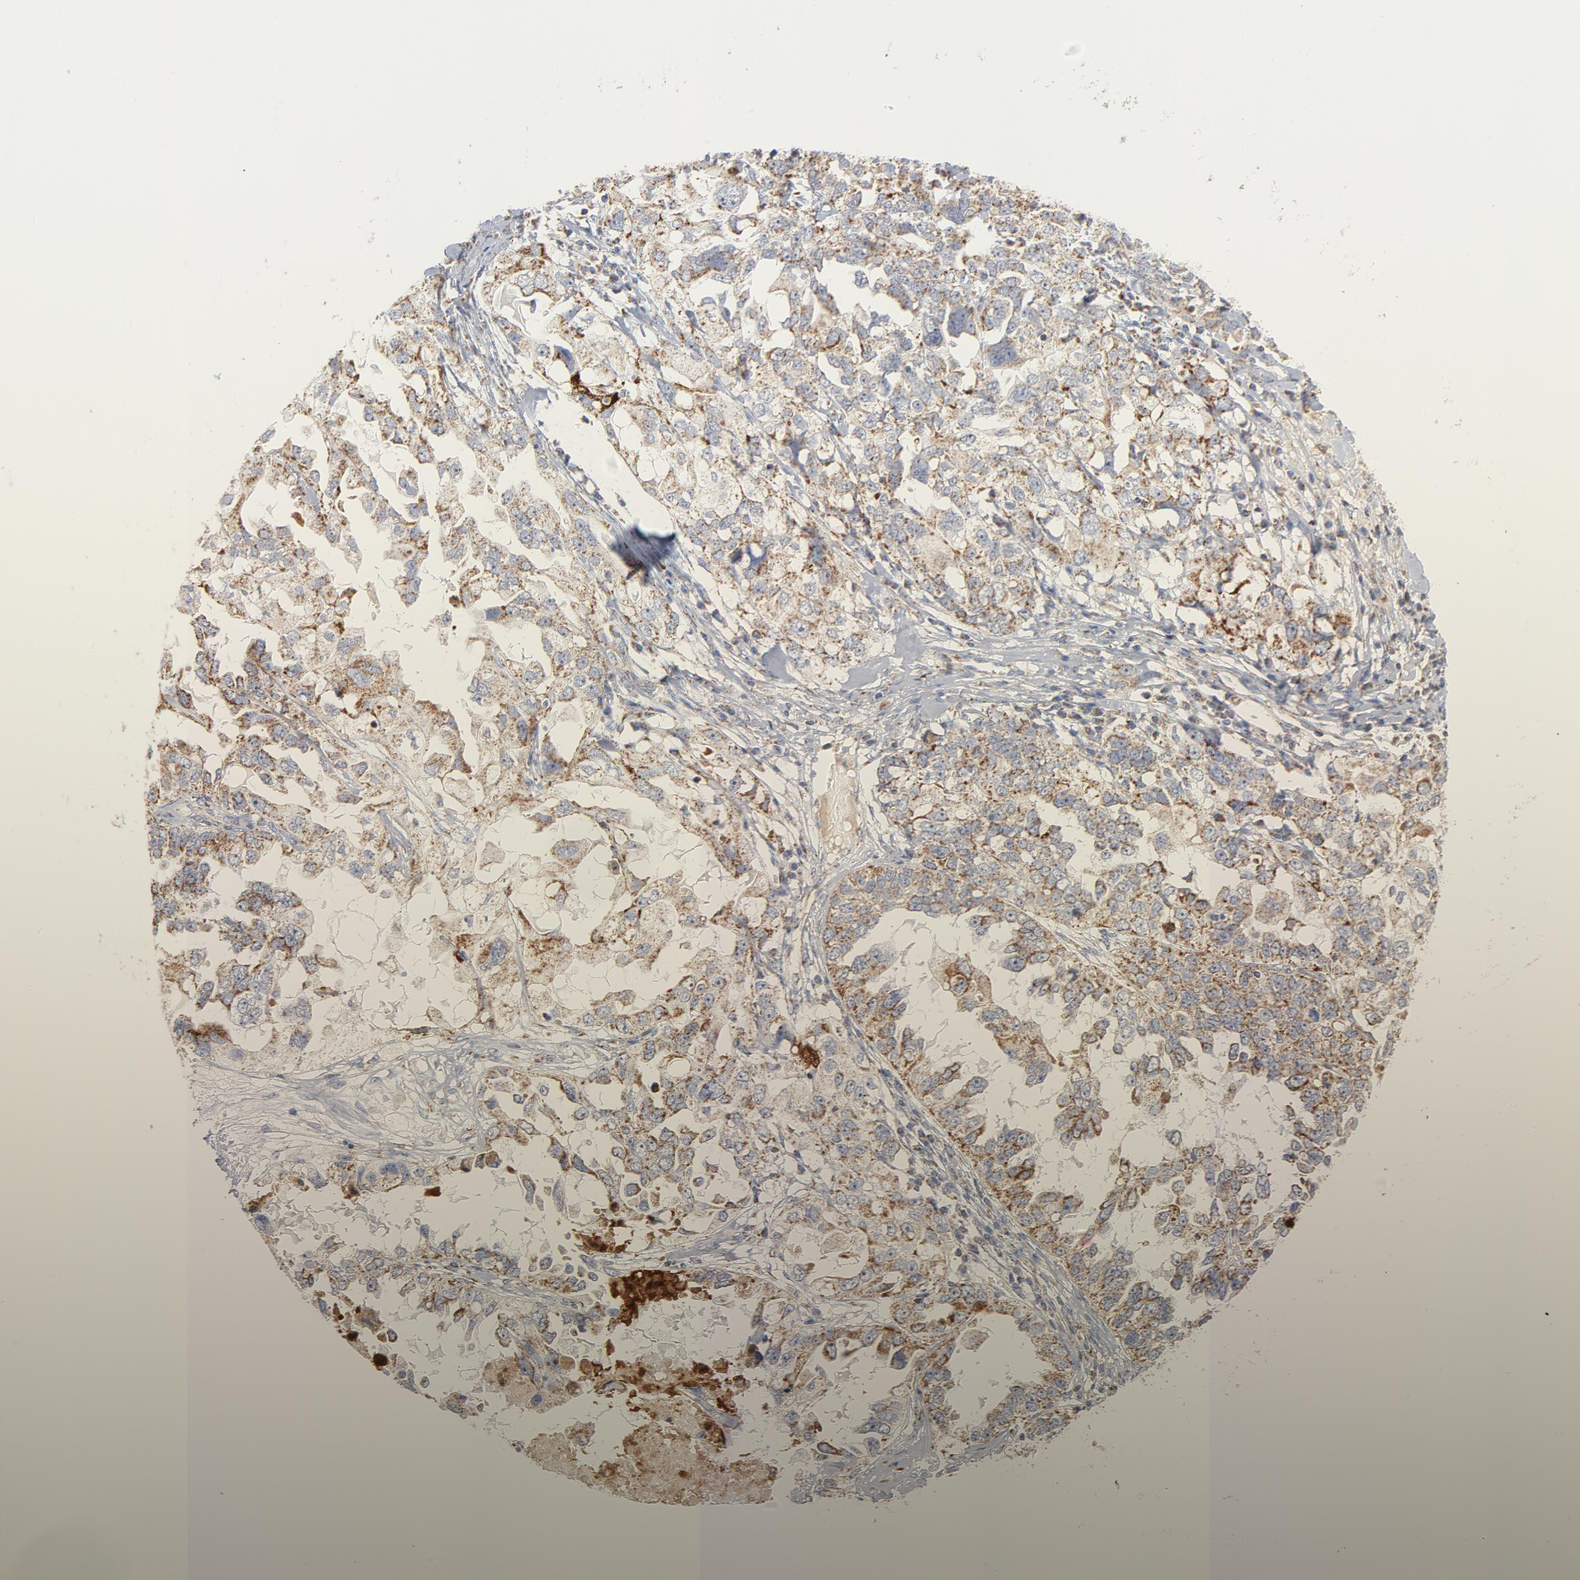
{"staining": {"intensity": "moderate", "quantity": ">75%", "location": "cytoplasmic/membranous"}, "tissue": "ovarian cancer", "cell_type": "Tumor cells", "image_type": "cancer", "snomed": [{"axis": "morphology", "description": "Cystadenocarcinoma, serous, NOS"}, {"axis": "topography", "description": "Ovary"}], "caption": "There is medium levels of moderate cytoplasmic/membranous expression in tumor cells of ovarian cancer (serous cystadenocarcinoma), as demonstrated by immunohistochemical staining (brown color).", "gene": "DIABLO", "patient": {"sex": "female", "age": 82}}